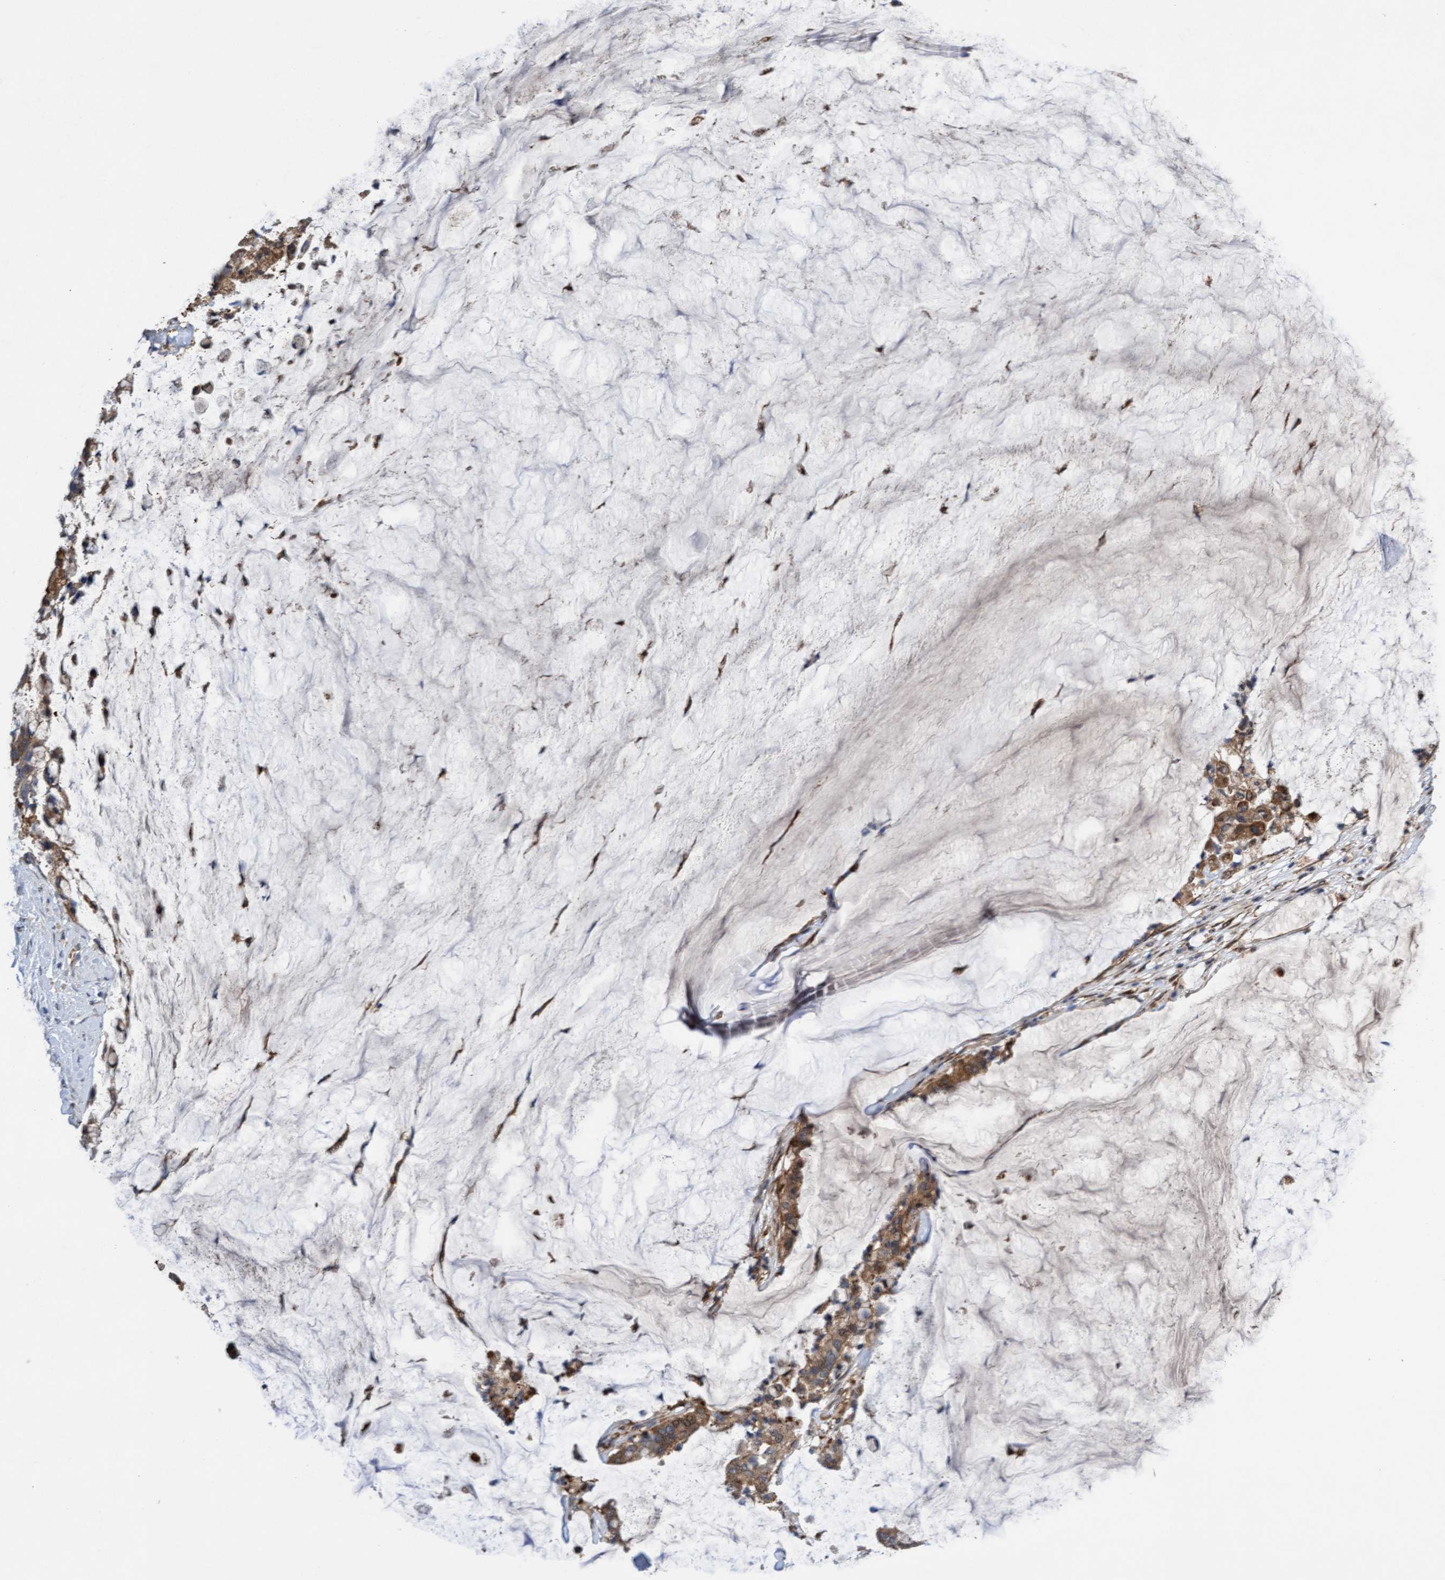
{"staining": {"intensity": "moderate", "quantity": ">75%", "location": "cytoplasmic/membranous"}, "tissue": "pancreatic cancer", "cell_type": "Tumor cells", "image_type": "cancer", "snomed": [{"axis": "morphology", "description": "Adenocarcinoma, NOS"}, {"axis": "topography", "description": "Pancreas"}], "caption": "Immunohistochemistry image of neoplastic tissue: human pancreatic cancer stained using immunohistochemistry (IHC) exhibits medium levels of moderate protein expression localized specifically in the cytoplasmic/membranous of tumor cells, appearing as a cytoplasmic/membranous brown color.", "gene": "ITFG1", "patient": {"sex": "male", "age": 41}}